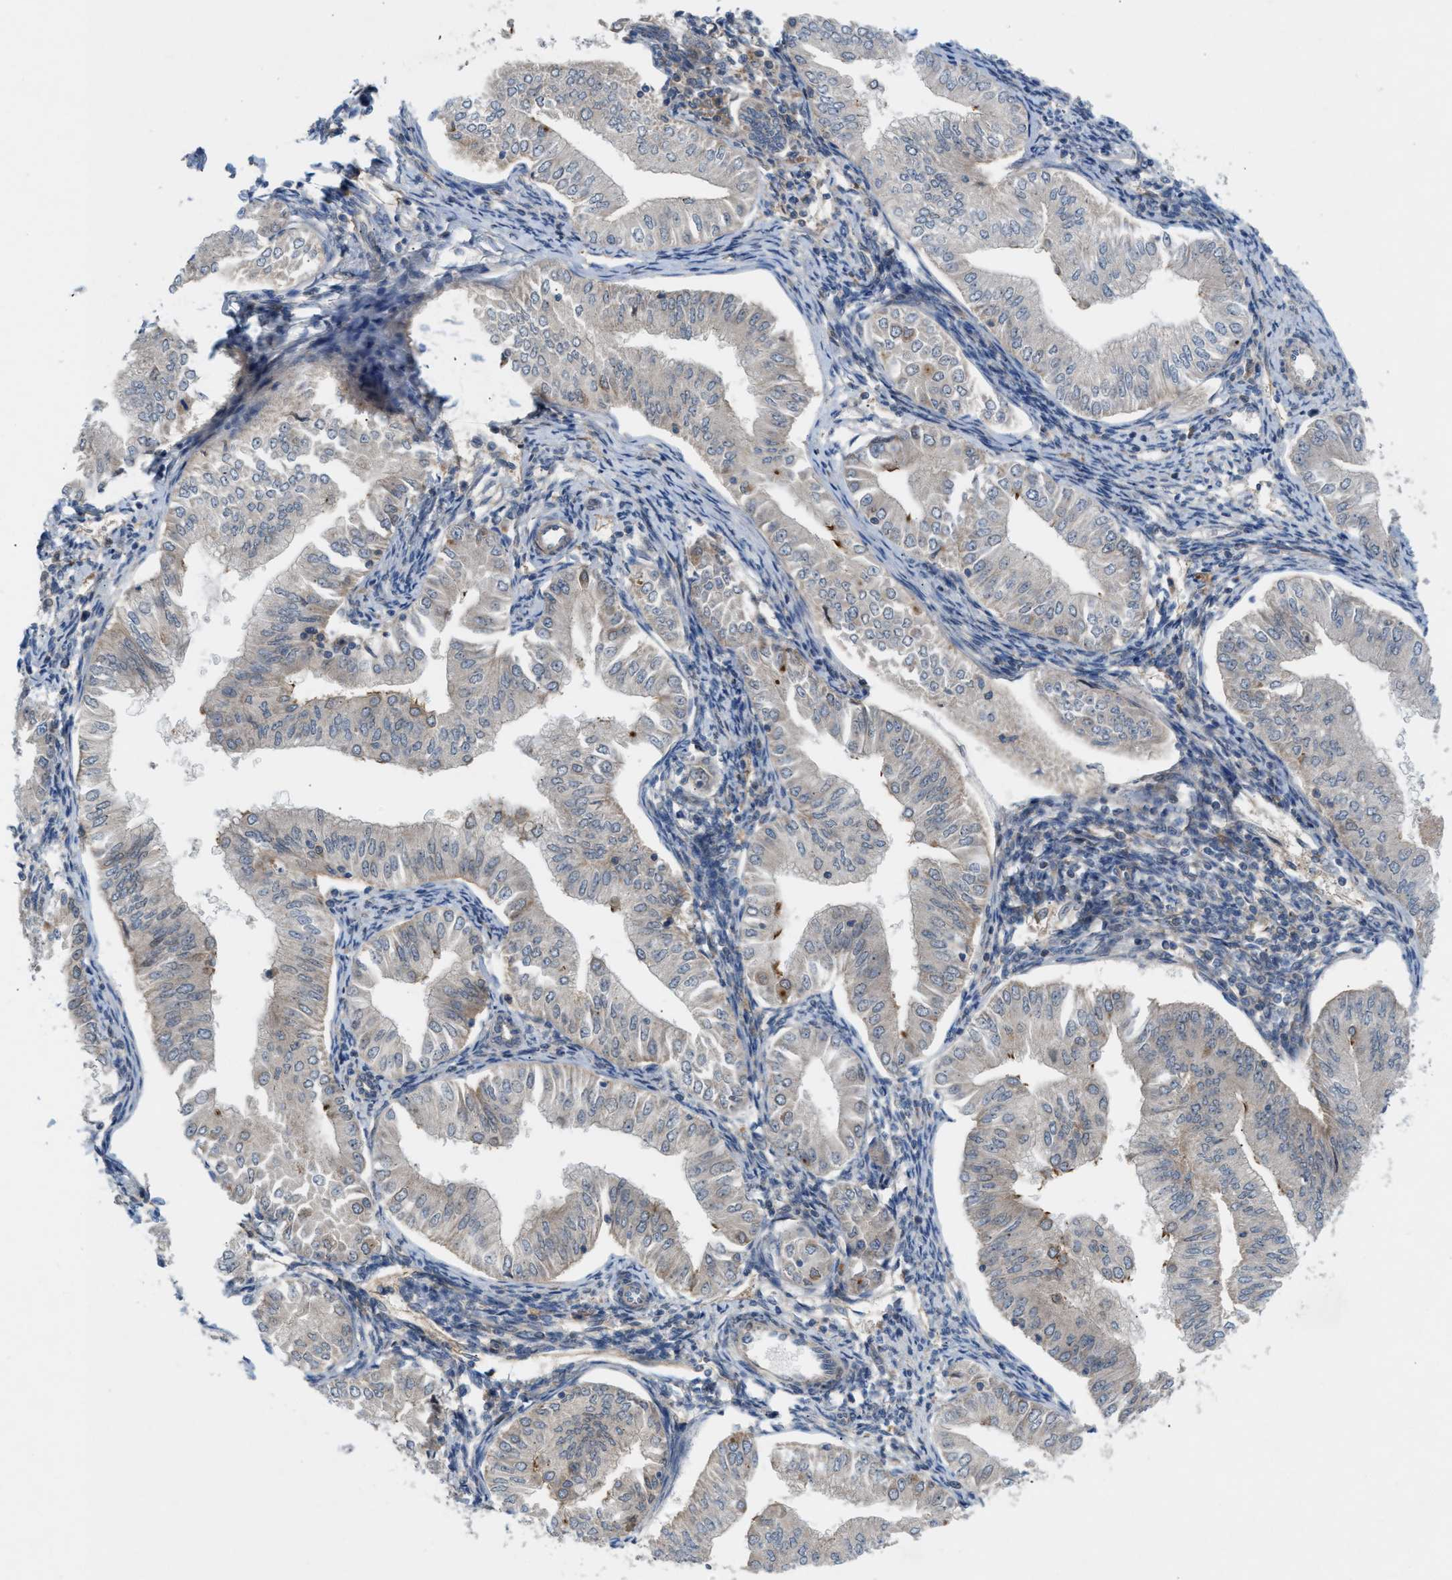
{"staining": {"intensity": "moderate", "quantity": "<25%", "location": "cytoplasmic/membranous"}, "tissue": "endometrial cancer", "cell_type": "Tumor cells", "image_type": "cancer", "snomed": [{"axis": "morphology", "description": "Normal tissue, NOS"}, {"axis": "morphology", "description": "Adenocarcinoma, NOS"}, {"axis": "topography", "description": "Endometrium"}], "caption": "Protein staining shows moderate cytoplasmic/membranous expression in approximately <25% of tumor cells in endometrial cancer (adenocarcinoma).", "gene": "CYB5D1", "patient": {"sex": "female", "age": 53}}